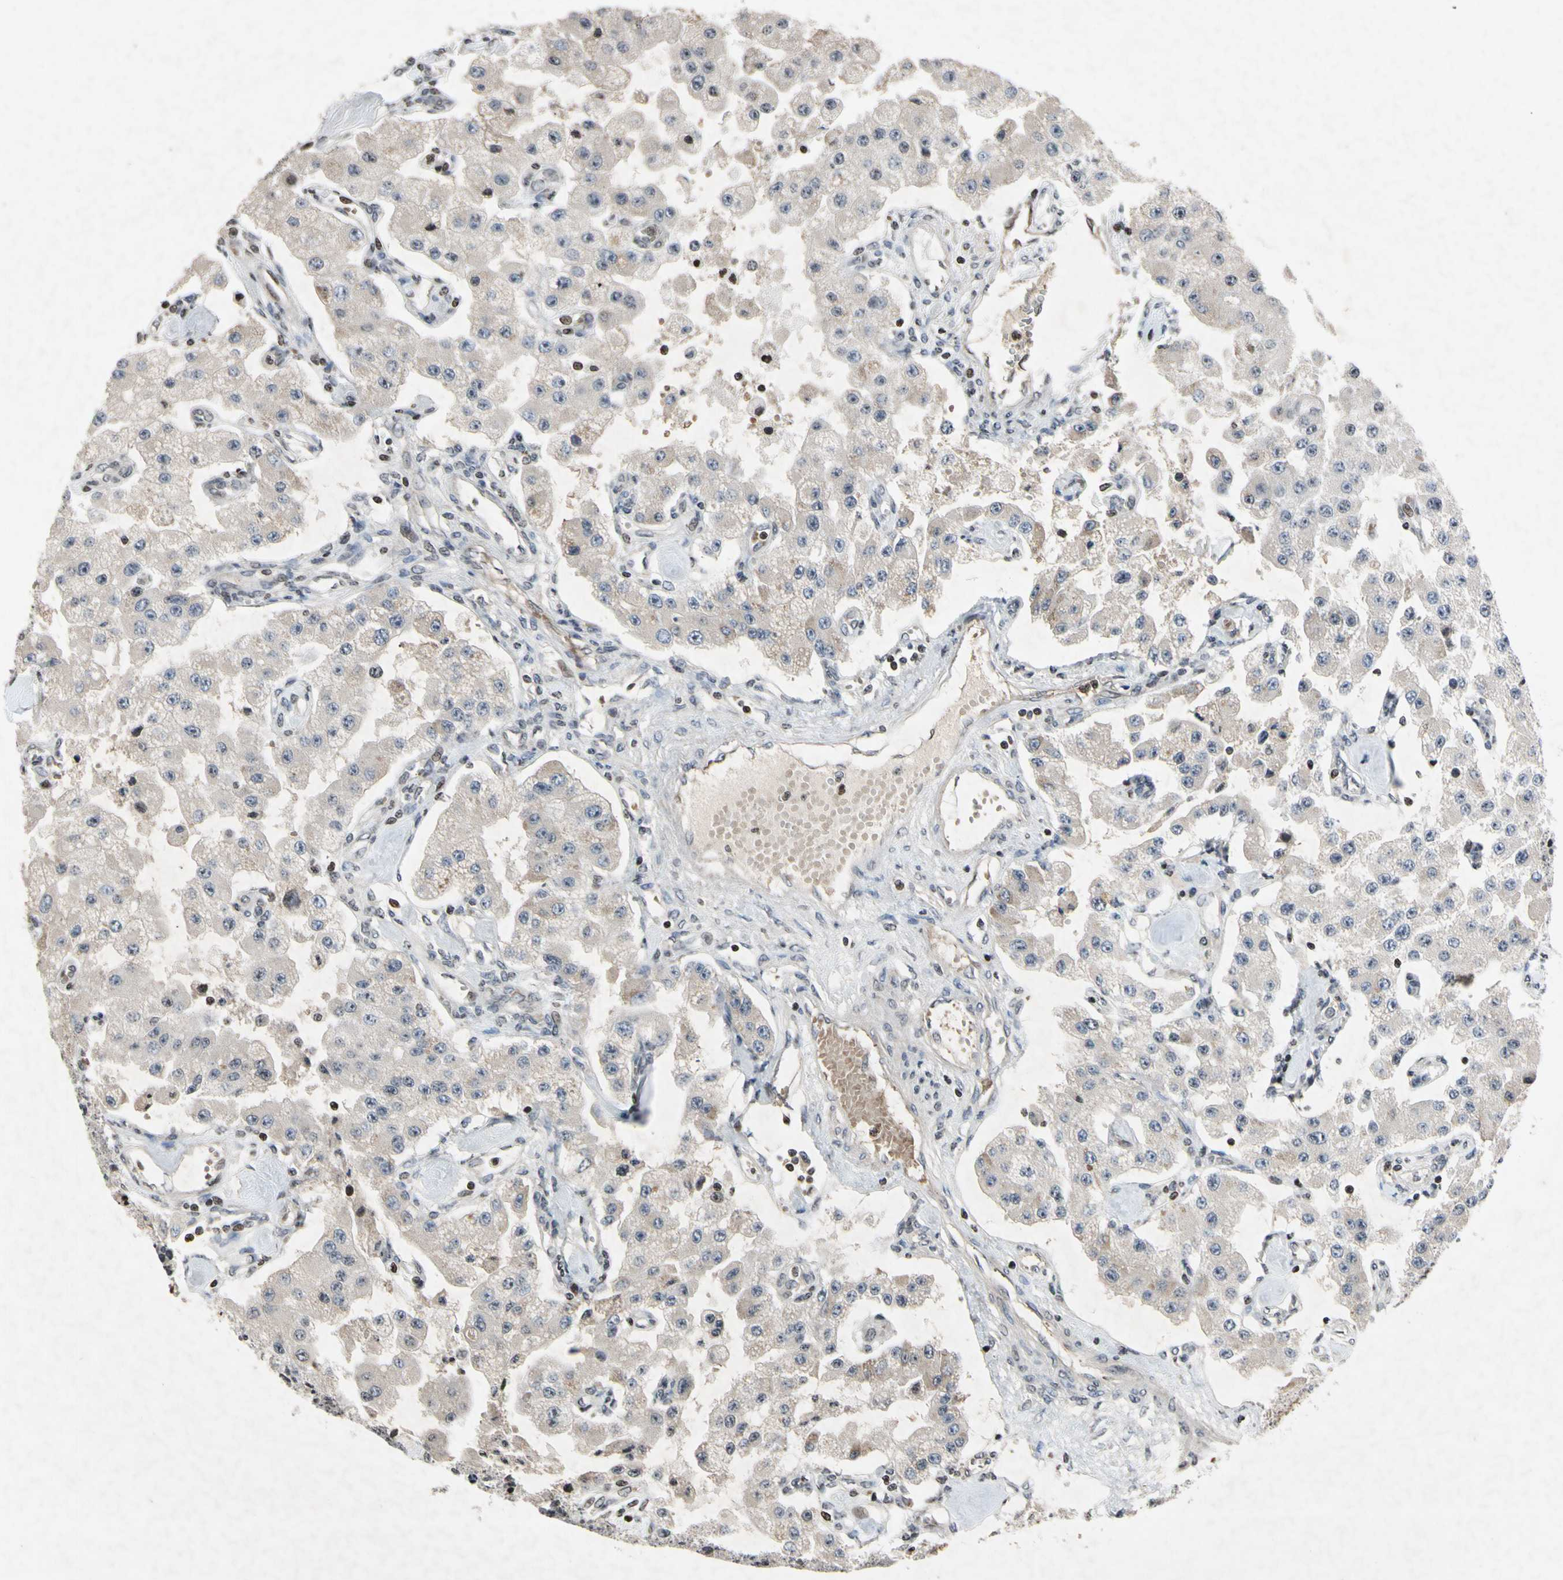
{"staining": {"intensity": "moderate", "quantity": "<25%", "location": "nuclear"}, "tissue": "carcinoid", "cell_type": "Tumor cells", "image_type": "cancer", "snomed": [{"axis": "morphology", "description": "Carcinoid, malignant, NOS"}, {"axis": "topography", "description": "Pancreas"}], "caption": "Approximately <25% of tumor cells in carcinoid (malignant) demonstrate moderate nuclear protein expression as visualized by brown immunohistochemical staining.", "gene": "ARG1", "patient": {"sex": "male", "age": 41}}